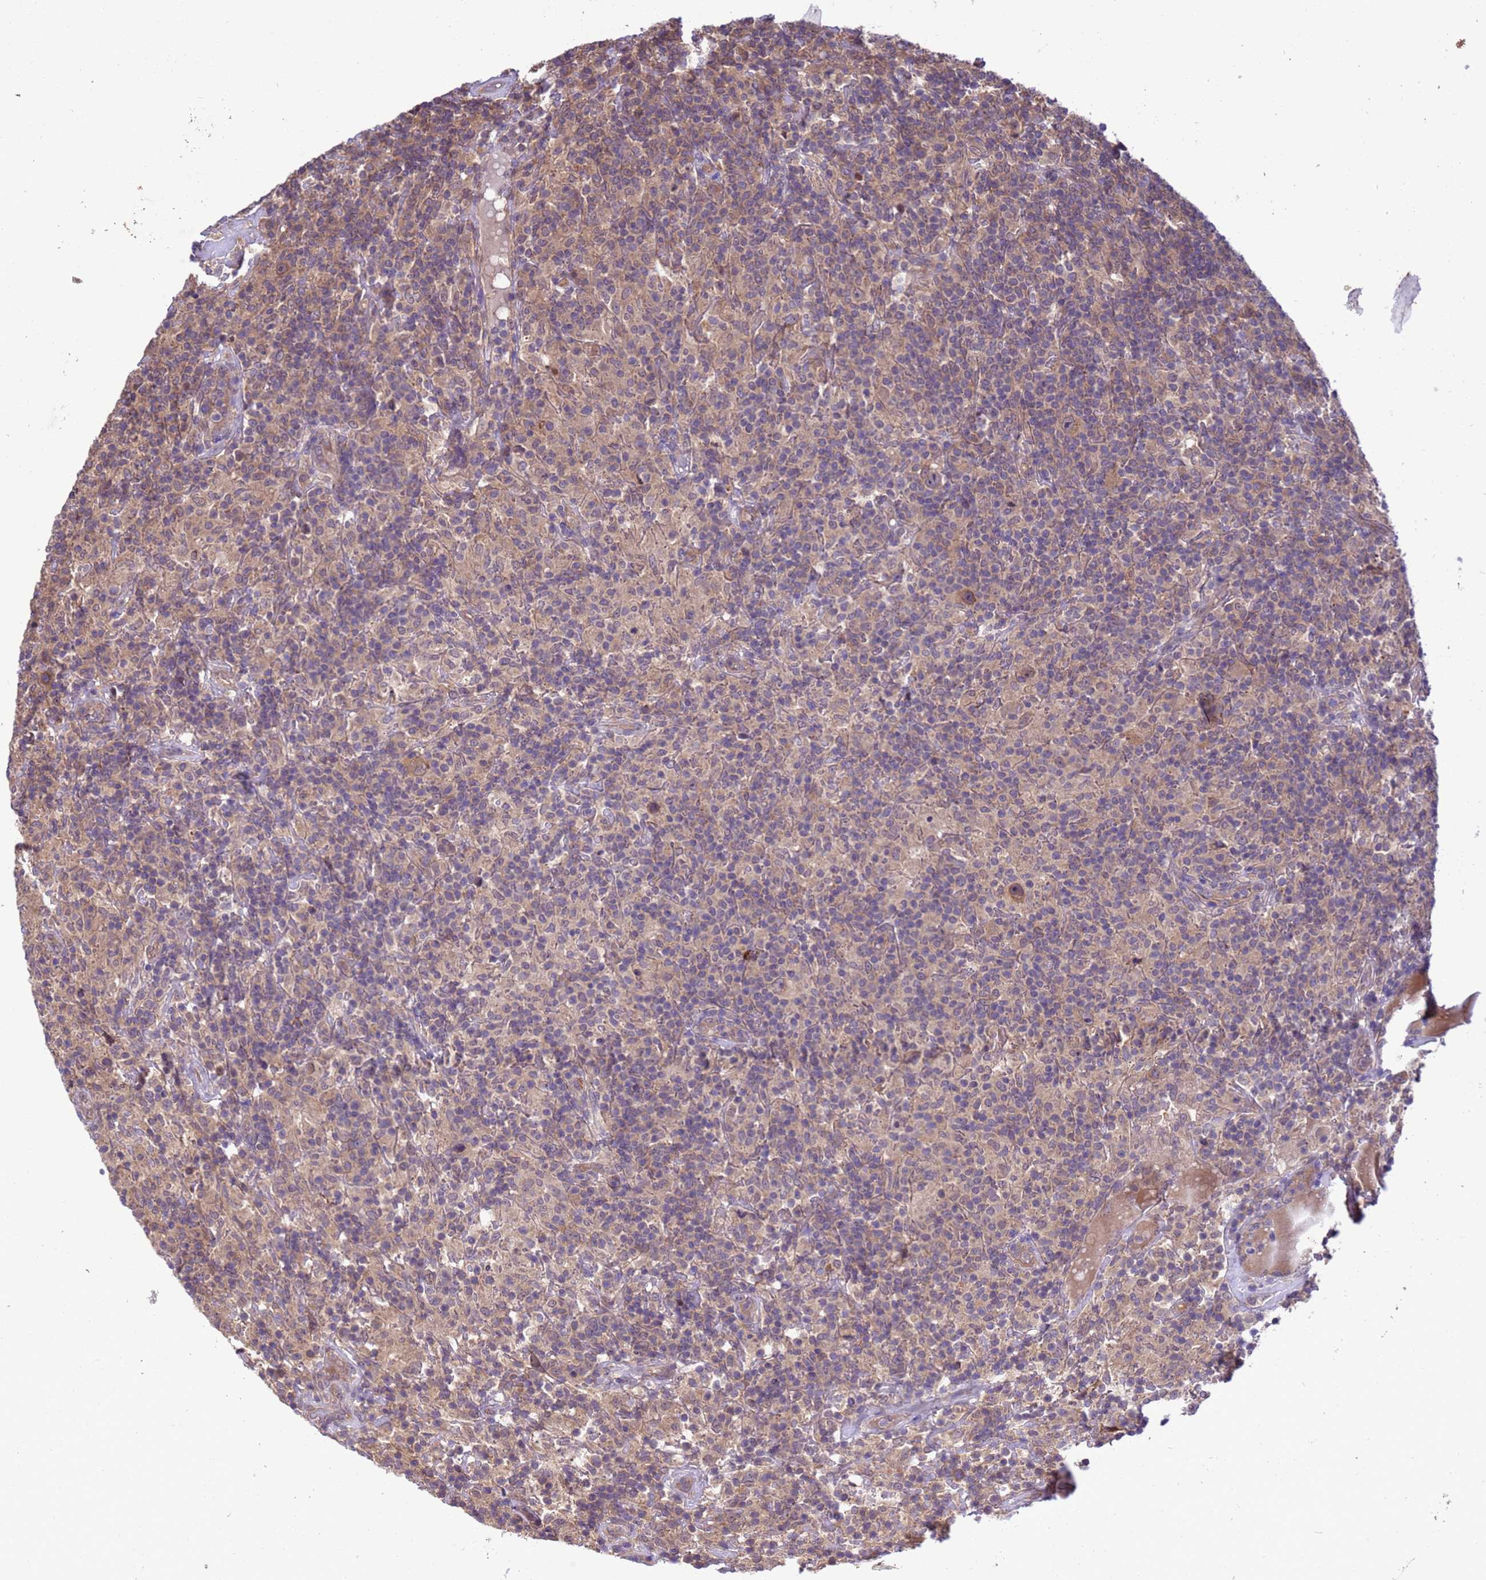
{"staining": {"intensity": "weak", "quantity": ">75%", "location": "cytoplasmic/membranous"}, "tissue": "lymphoma", "cell_type": "Tumor cells", "image_type": "cancer", "snomed": [{"axis": "morphology", "description": "Hodgkin's disease, NOS"}, {"axis": "topography", "description": "Lymph node"}], "caption": "An image of Hodgkin's disease stained for a protein demonstrates weak cytoplasmic/membranous brown staining in tumor cells. (Brightfield microscopy of DAB IHC at high magnification).", "gene": "ZFP69B", "patient": {"sex": "male", "age": 70}}